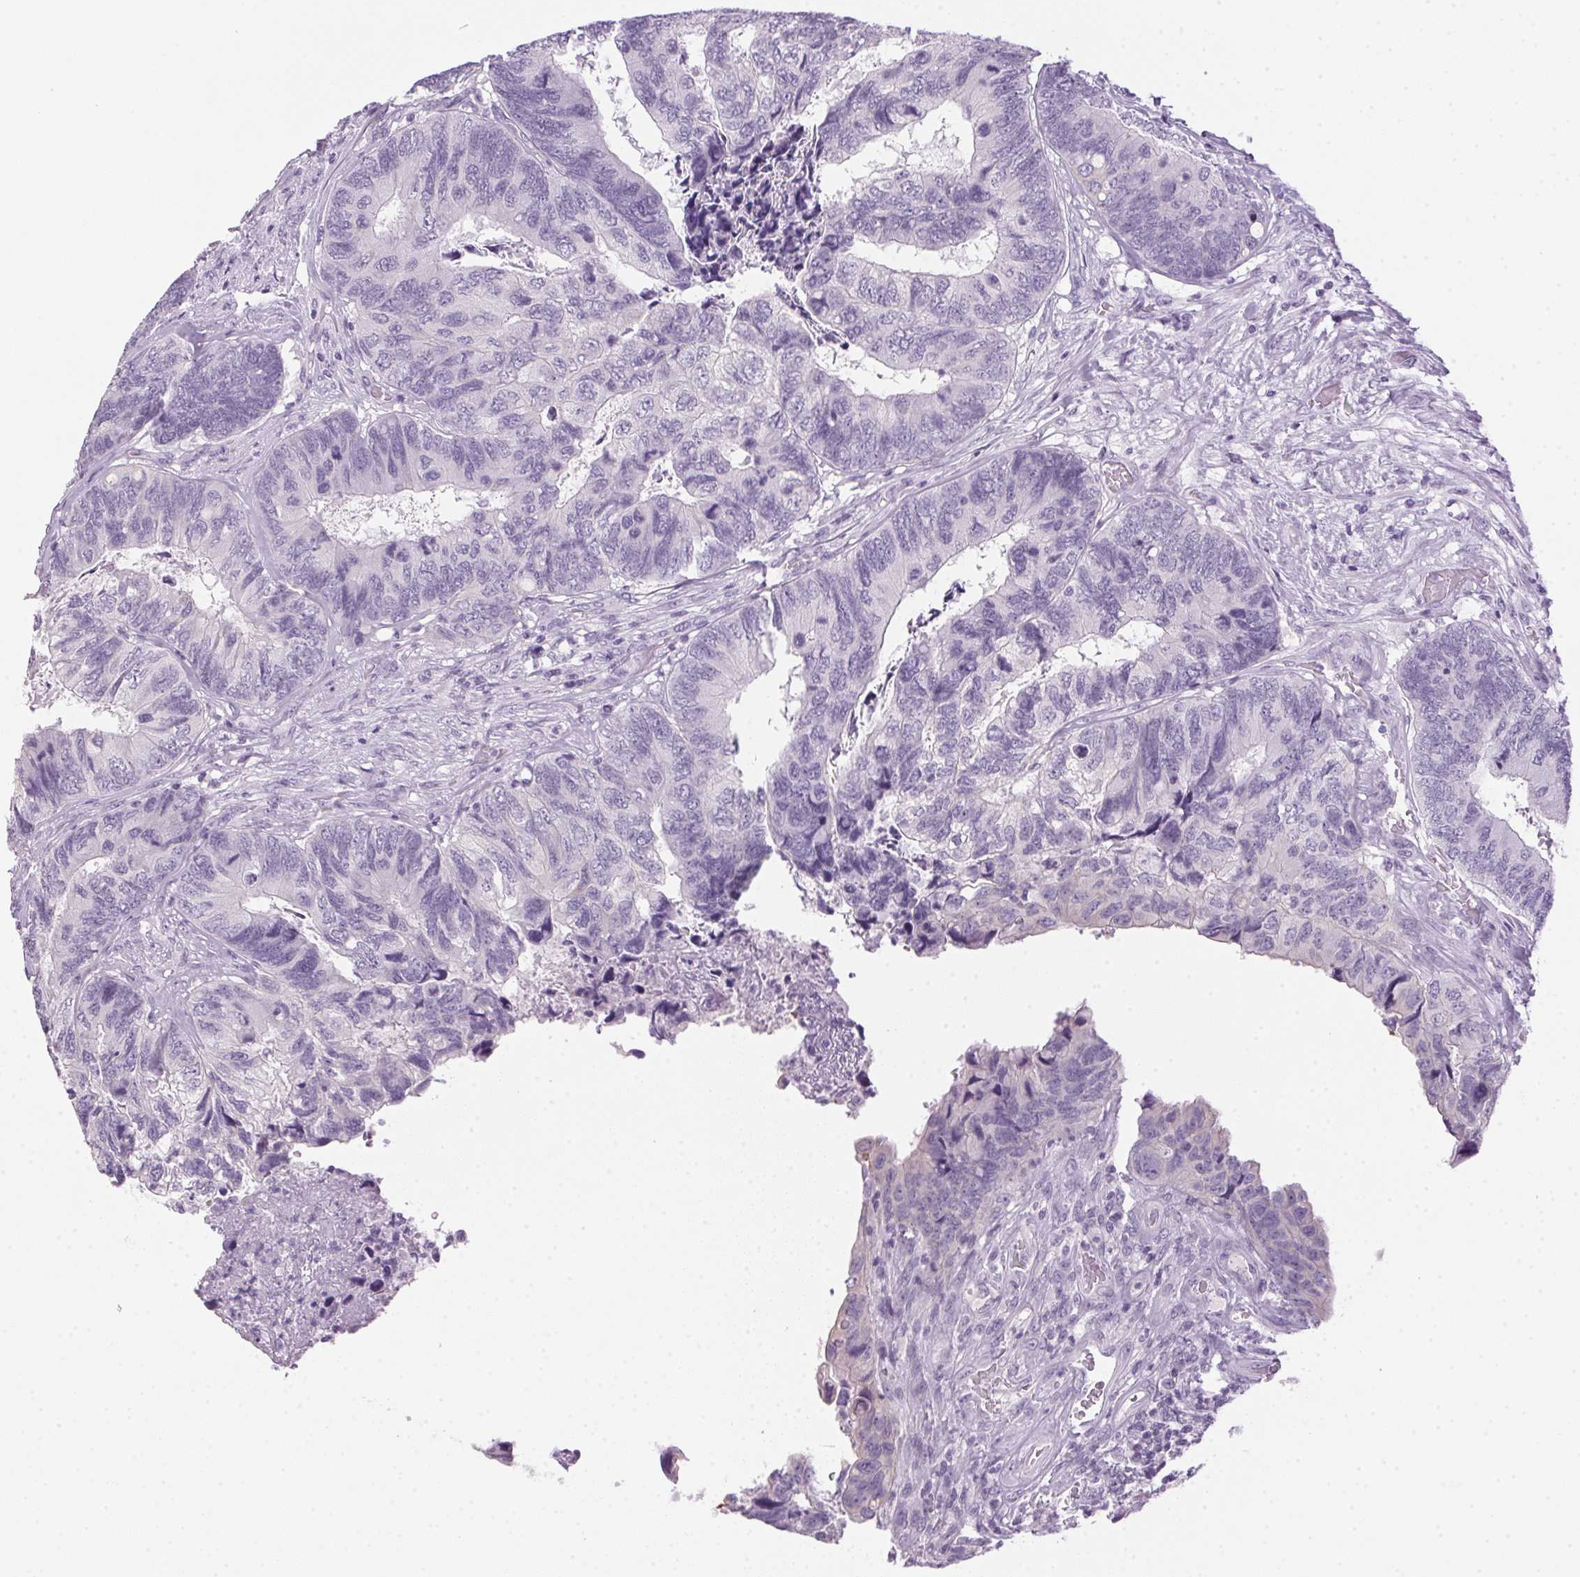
{"staining": {"intensity": "negative", "quantity": "none", "location": "none"}, "tissue": "colorectal cancer", "cell_type": "Tumor cells", "image_type": "cancer", "snomed": [{"axis": "morphology", "description": "Adenocarcinoma, NOS"}, {"axis": "topography", "description": "Colon"}], "caption": "IHC of colorectal cancer (adenocarcinoma) exhibits no staining in tumor cells.", "gene": "POPDC2", "patient": {"sex": "female", "age": 67}}